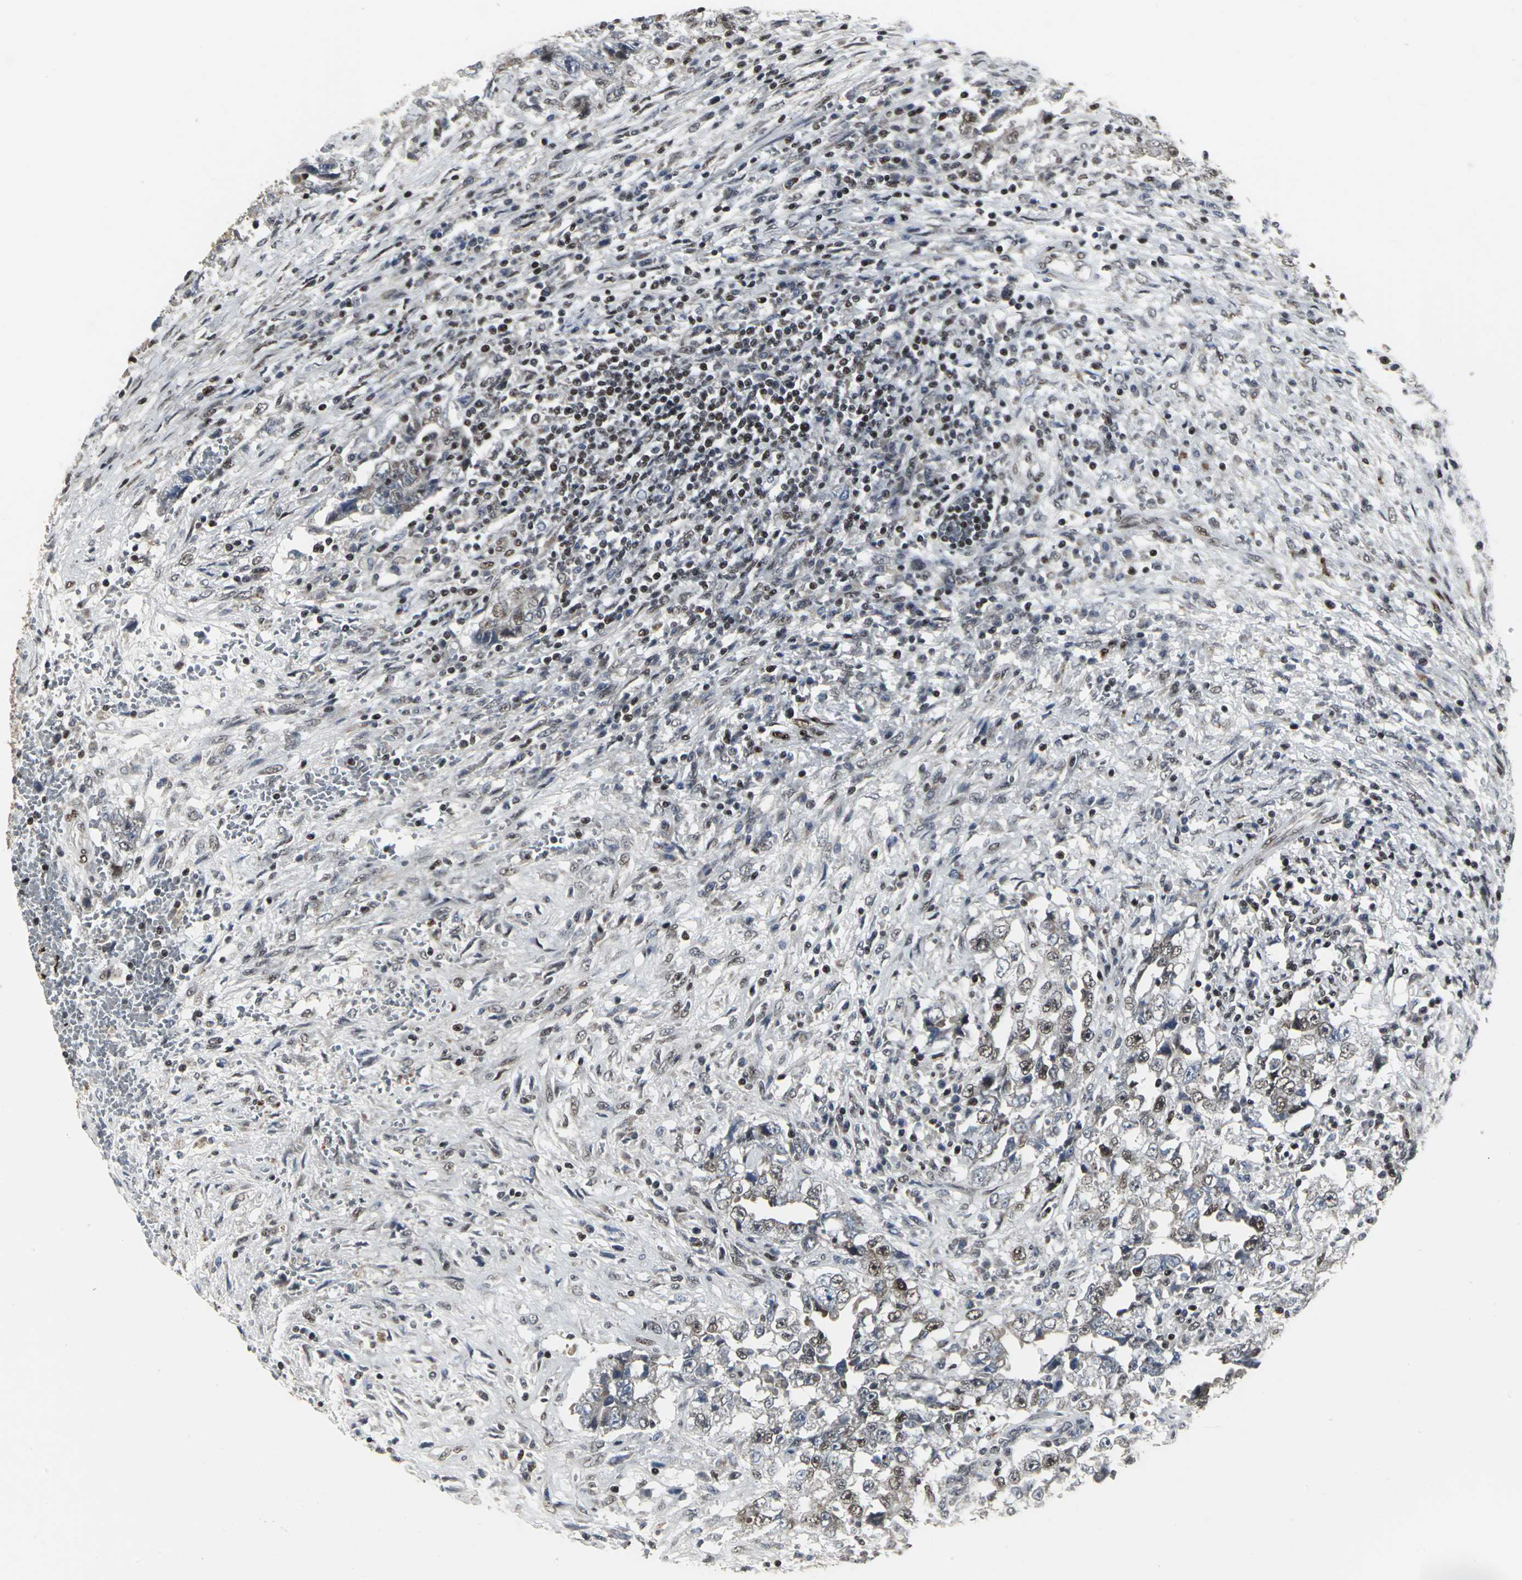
{"staining": {"intensity": "weak", "quantity": "<25%", "location": "nuclear"}, "tissue": "testis cancer", "cell_type": "Tumor cells", "image_type": "cancer", "snomed": [{"axis": "morphology", "description": "Carcinoma, Embryonal, NOS"}, {"axis": "topography", "description": "Testis"}], "caption": "Histopathology image shows no significant protein staining in tumor cells of testis cancer (embryonal carcinoma).", "gene": "SRF", "patient": {"sex": "male", "age": 26}}